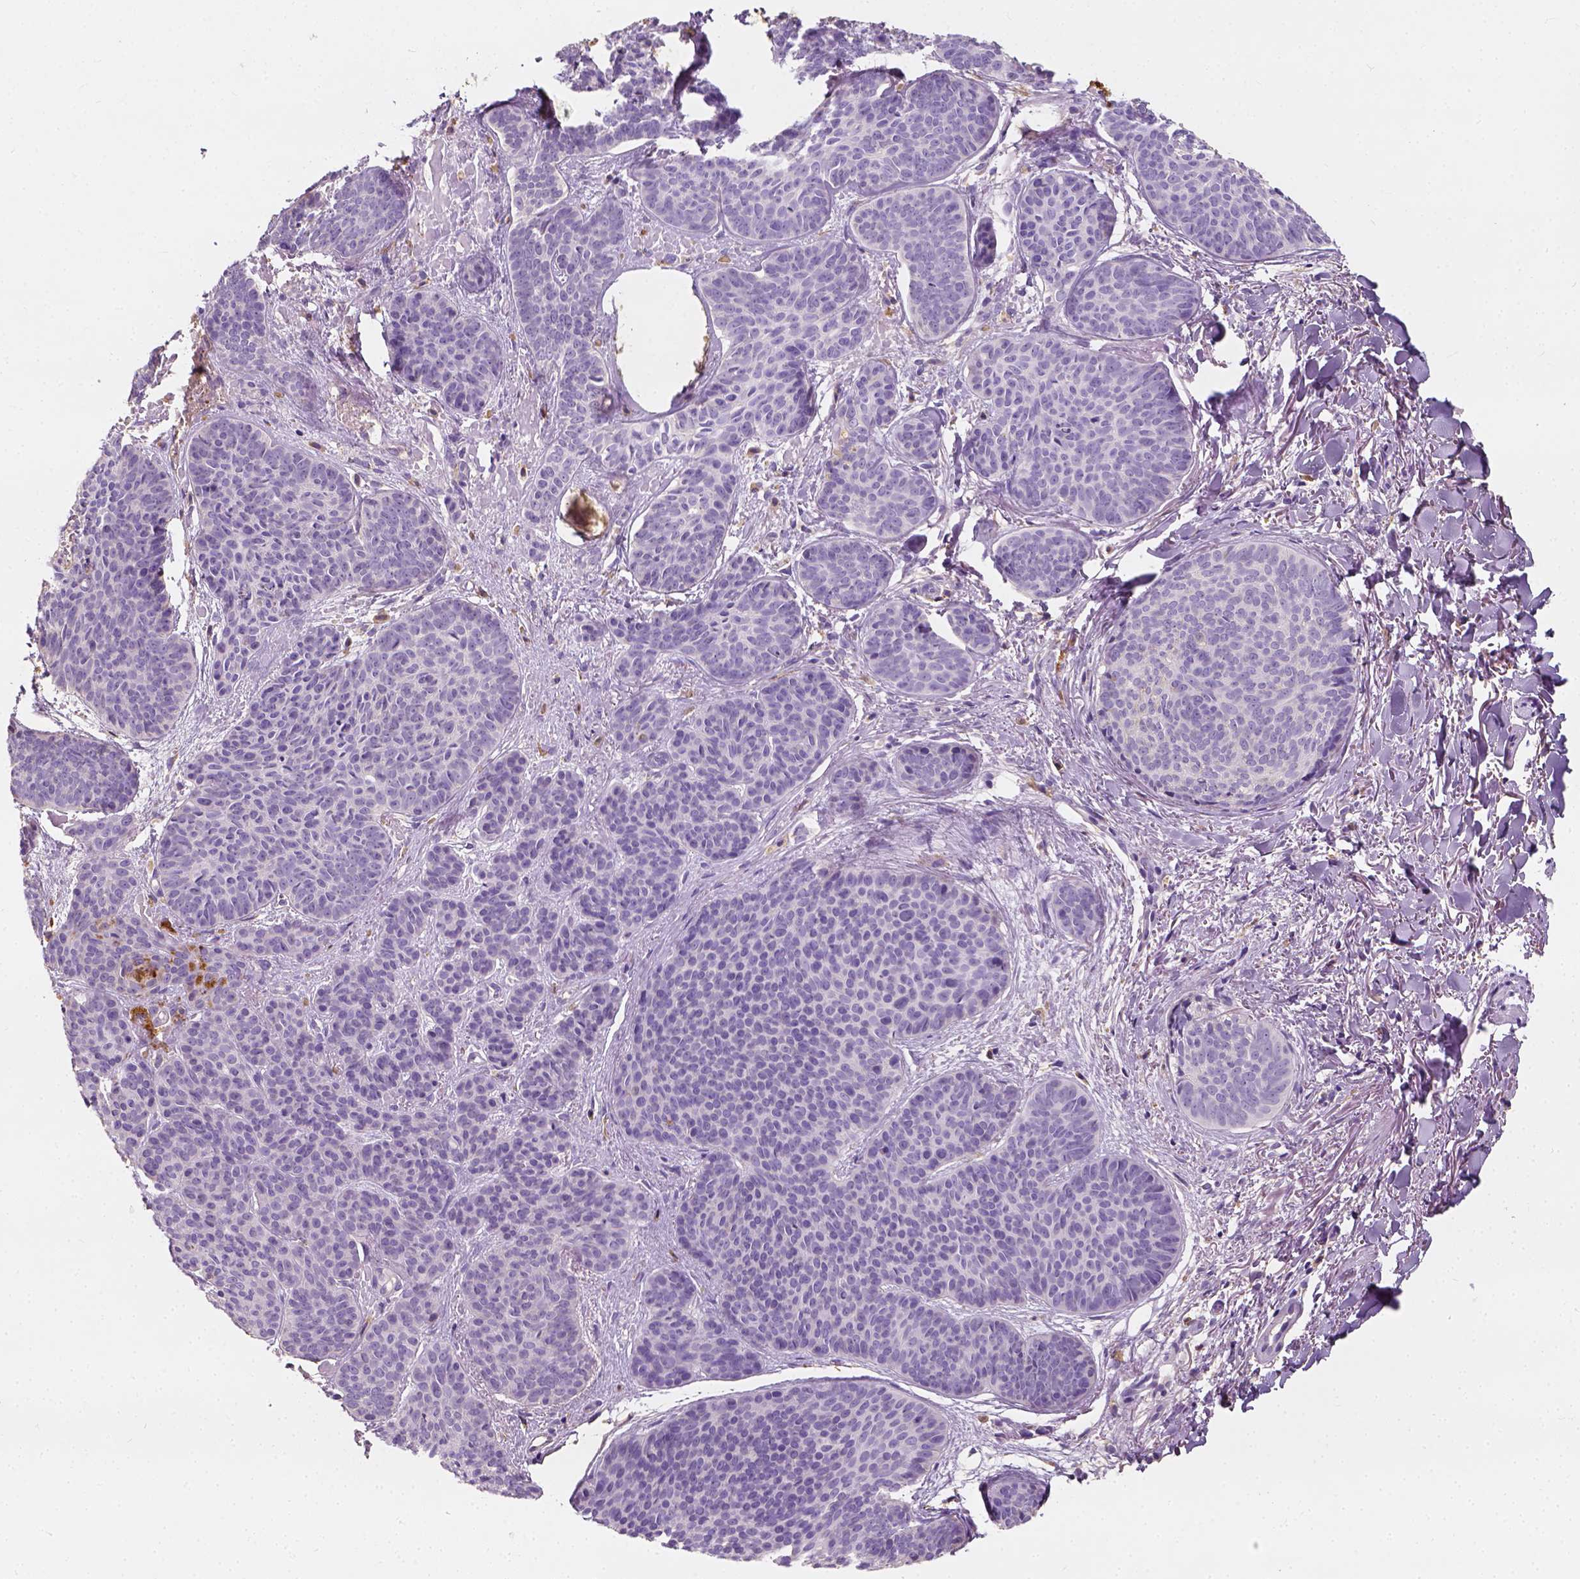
{"staining": {"intensity": "negative", "quantity": "none", "location": "none"}, "tissue": "skin cancer", "cell_type": "Tumor cells", "image_type": "cancer", "snomed": [{"axis": "morphology", "description": "Basal cell carcinoma"}, {"axis": "topography", "description": "Skin"}], "caption": "Immunohistochemical staining of human skin basal cell carcinoma reveals no significant staining in tumor cells.", "gene": "DHCR24", "patient": {"sex": "female", "age": 82}}